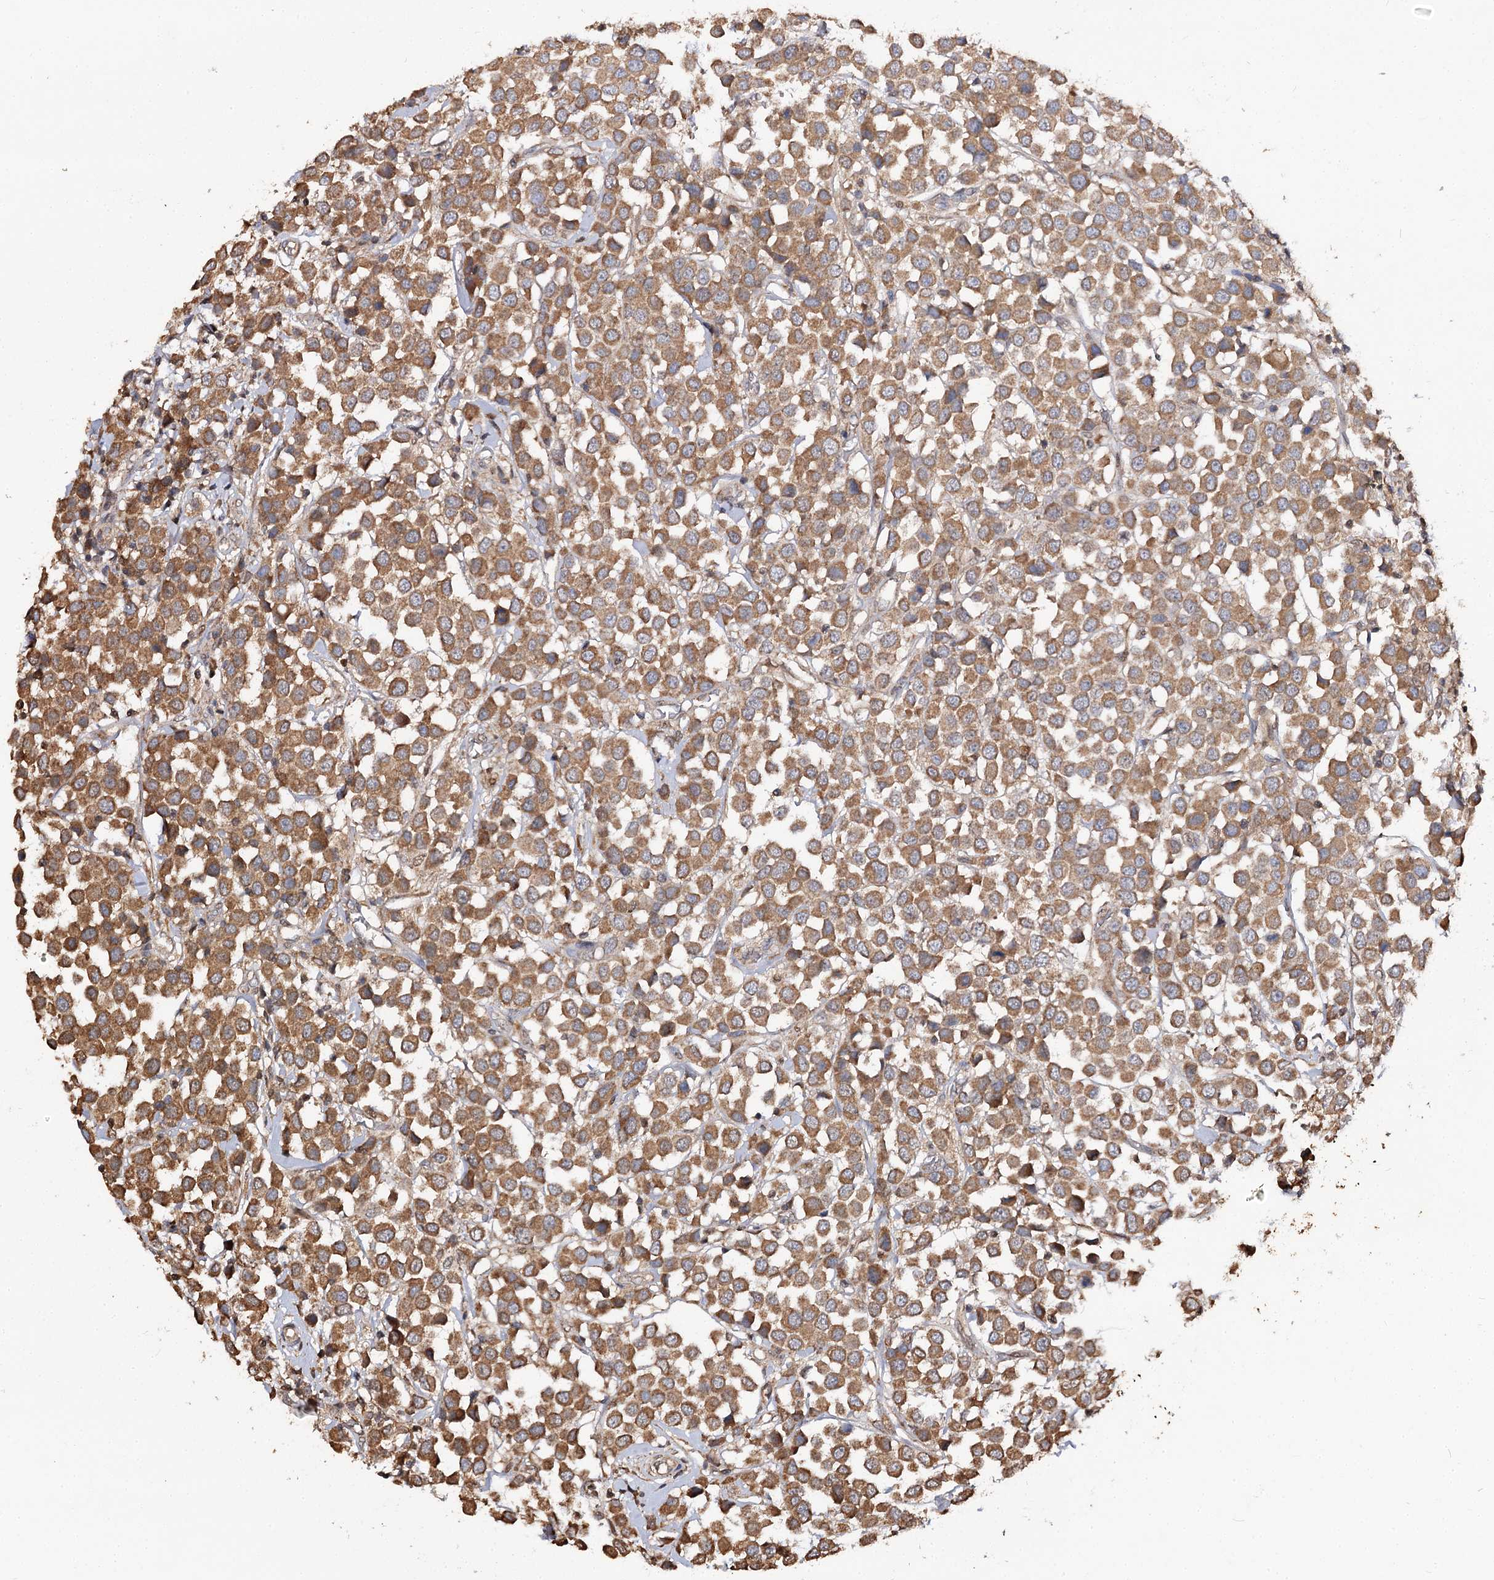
{"staining": {"intensity": "strong", "quantity": ">75%", "location": "cytoplasmic/membranous"}, "tissue": "breast cancer", "cell_type": "Tumor cells", "image_type": "cancer", "snomed": [{"axis": "morphology", "description": "Duct carcinoma"}, {"axis": "topography", "description": "Breast"}], "caption": "Protein positivity by immunohistochemistry (IHC) displays strong cytoplasmic/membranous positivity in about >75% of tumor cells in infiltrating ductal carcinoma (breast).", "gene": "ARL13A", "patient": {"sex": "female", "age": 61}}